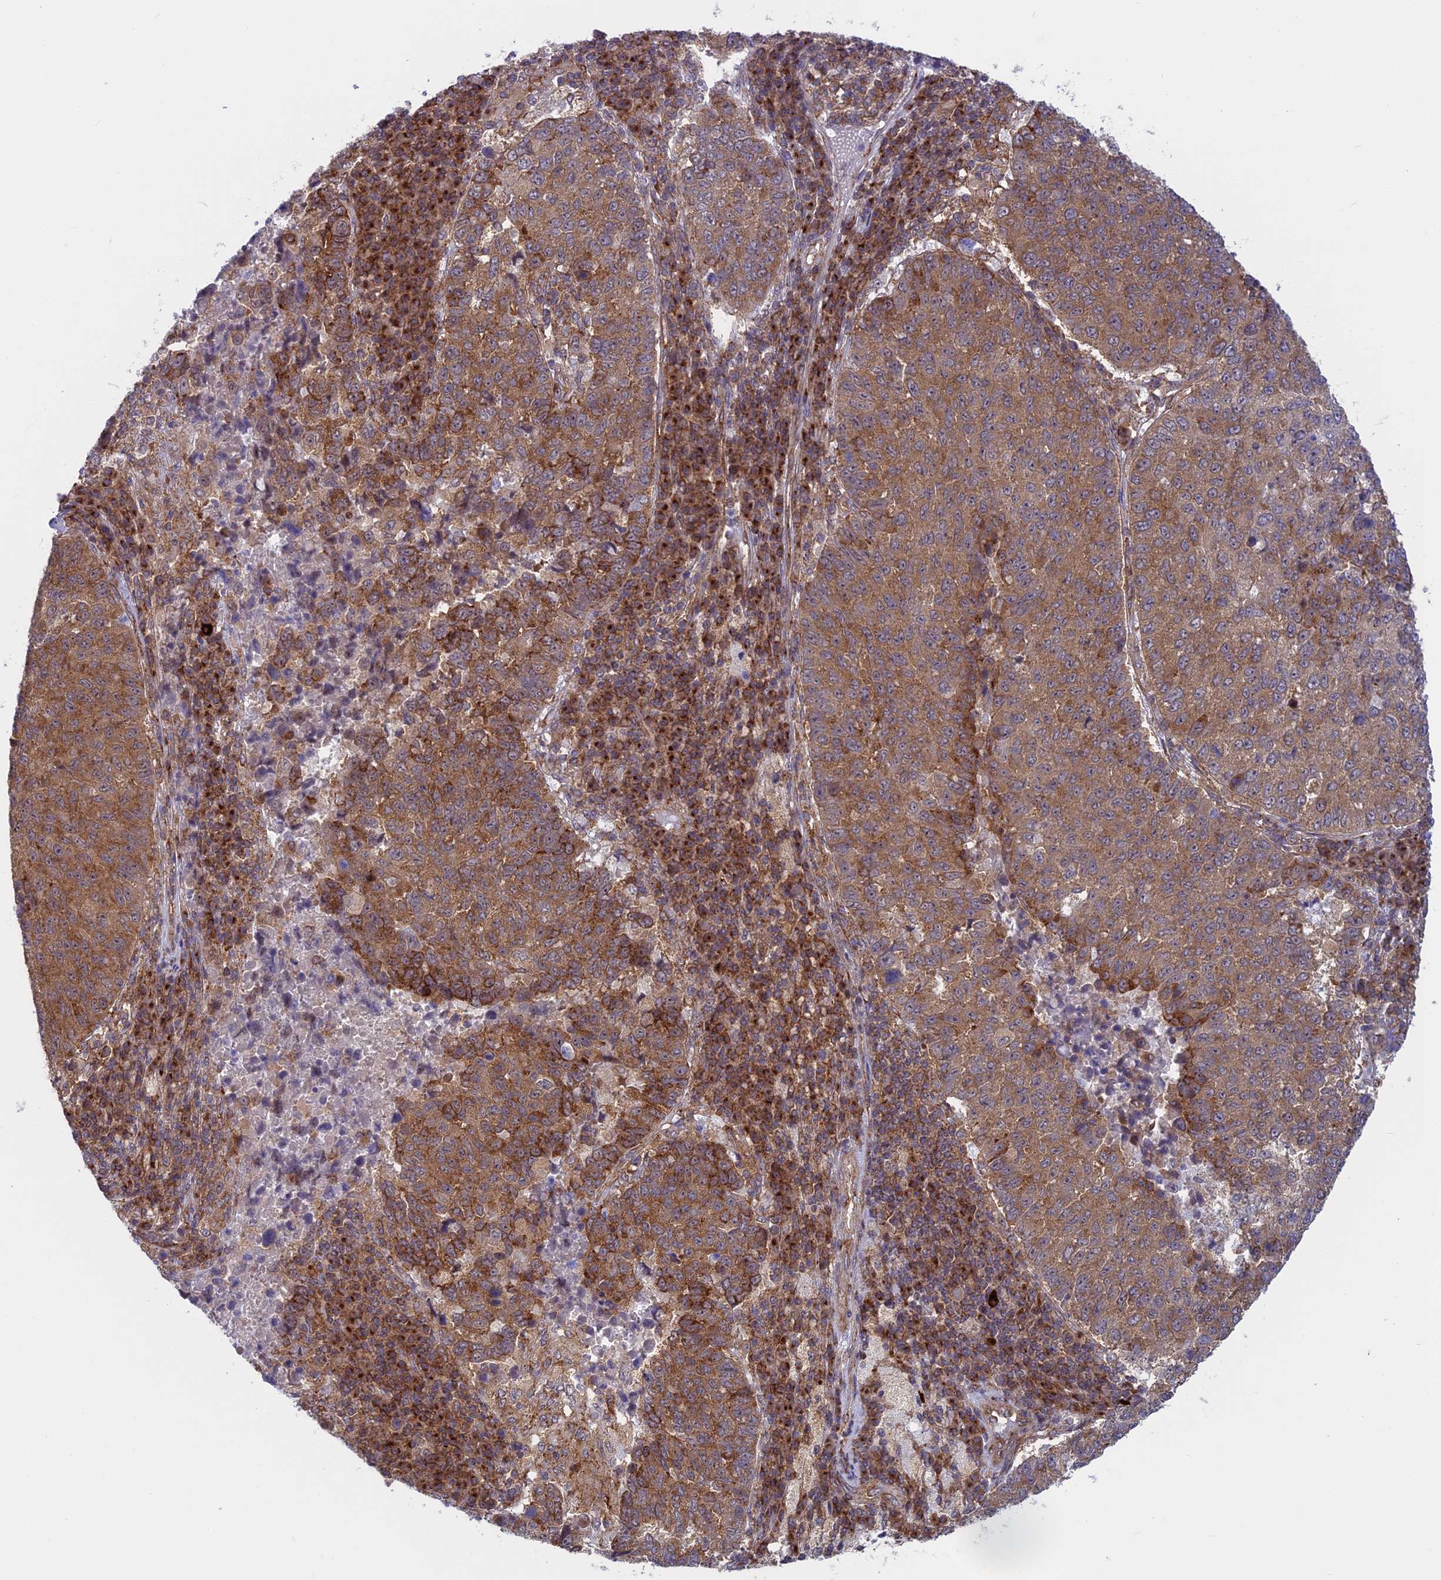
{"staining": {"intensity": "moderate", "quantity": ">75%", "location": "cytoplasmic/membranous"}, "tissue": "lung cancer", "cell_type": "Tumor cells", "image_type": "cancer", "snomed": [{"axis": "morphology", "description": "Squamous cell carcinoma, NOS"}, {"axis": "topography", "description": "Lung"}], "caption": "Immunohistochemistry (IHC) histopathology image of neoplastic tissue: human lung cancer stained using immunohistochemistry reveals medium levels of moderate protein expression localized specifically in the cytoplasmic/membranous of tumor cells, appearing as a cytoplasmic/membranous brown color.", "gene": "CLINT1", "patient": {"sex": "male", "age": 73}}